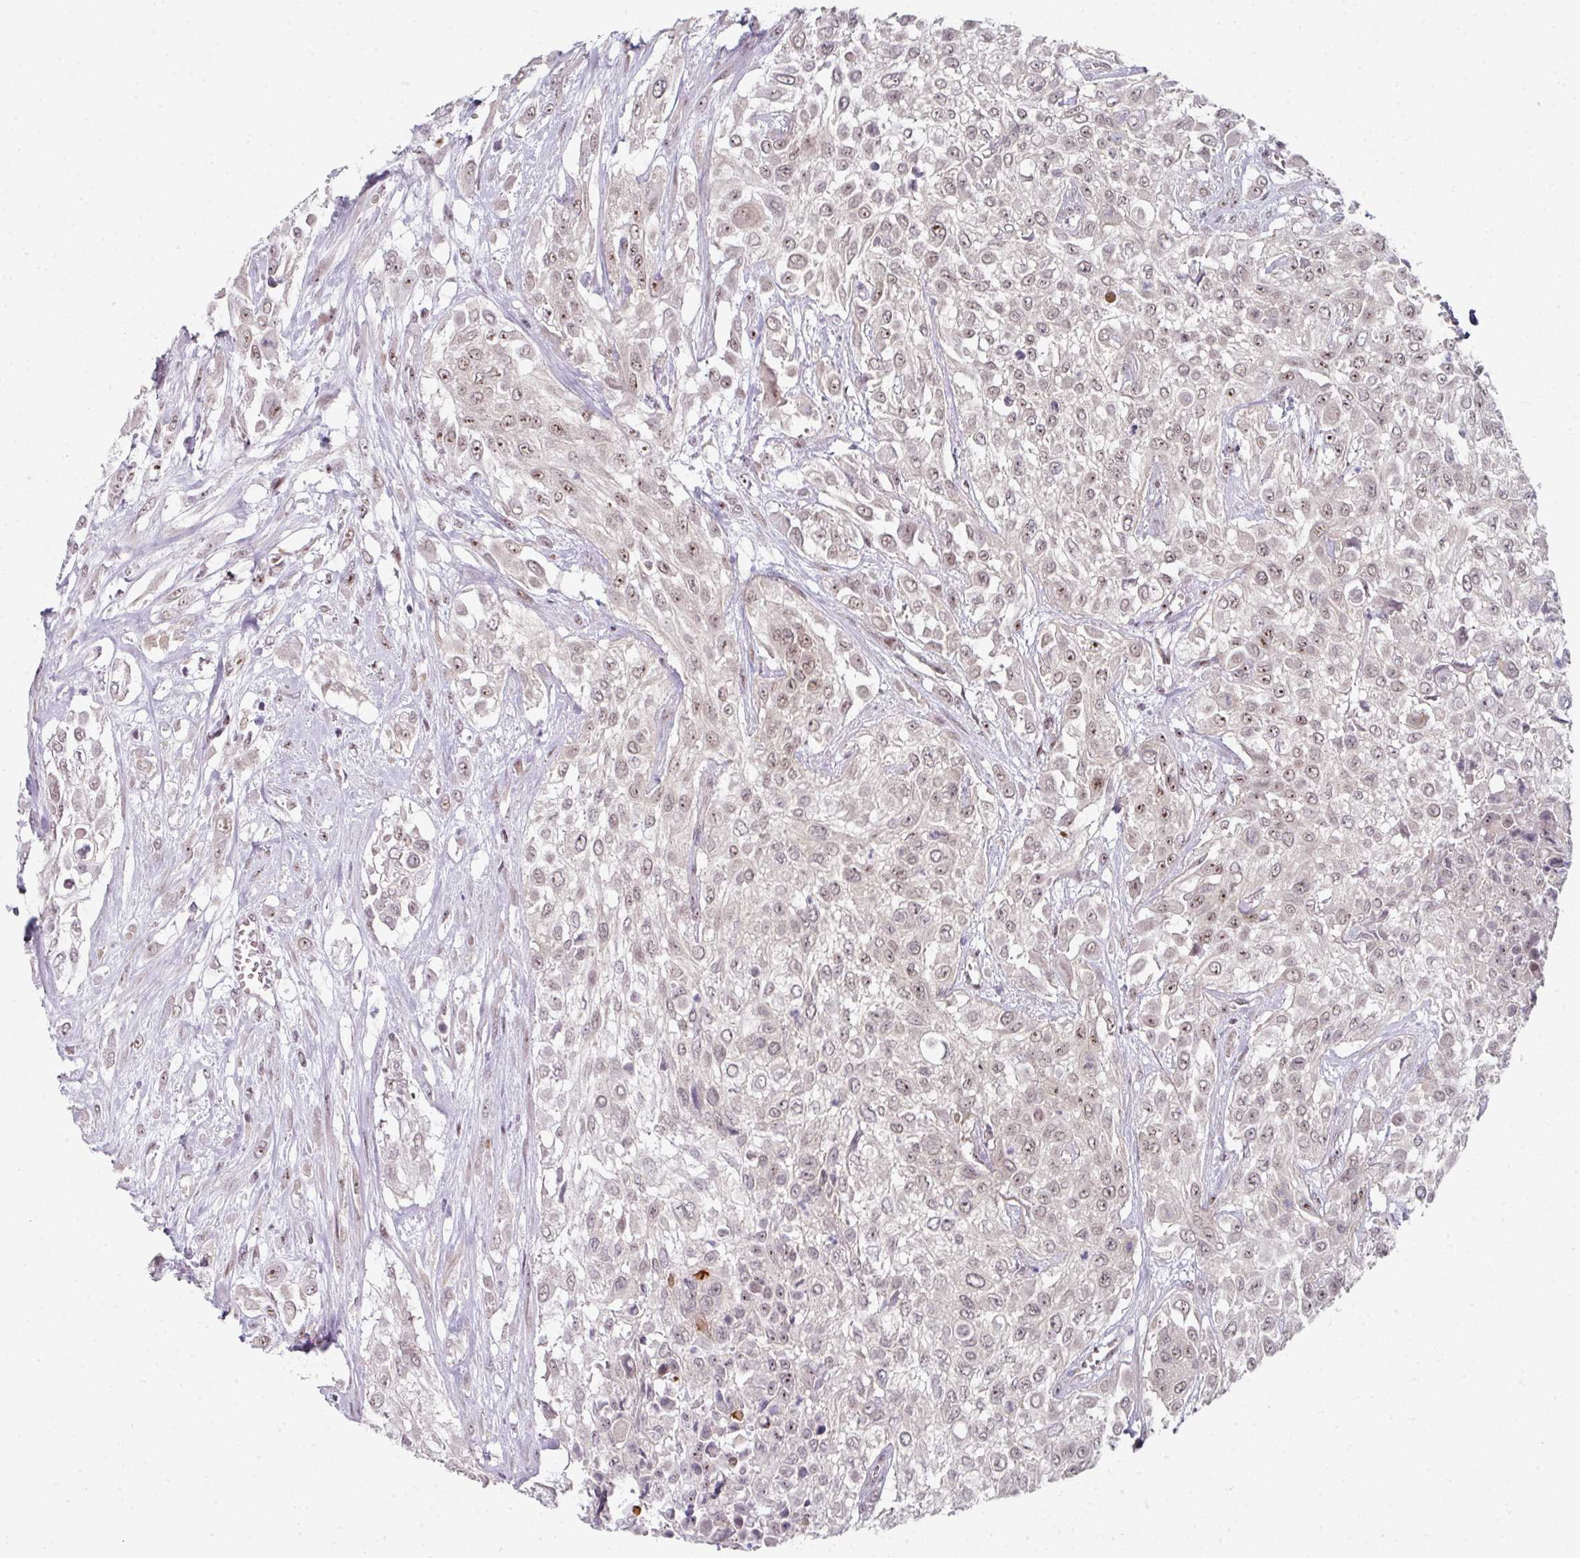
{"staining": {"intensity": "weak", "quantity": ">75%", "location": "nuclear"}, "tissue": "urothelial cancer", "cell_type": "Tumor cells", "image_type": "cancer", "snomed": [{"axis": "morphology", "description": "Urothelial carcinoma, High grade"}, {"axis": "topography", "description": "Urinary bladder"}], "caption": "Immunohistochemical staining of urothelial cancer displays low levels of weak nuclear protein positivity in approximately >75% of tumor cells.", "gene": "TMCC1", "patient": {"sex": "male", "age": 57}}